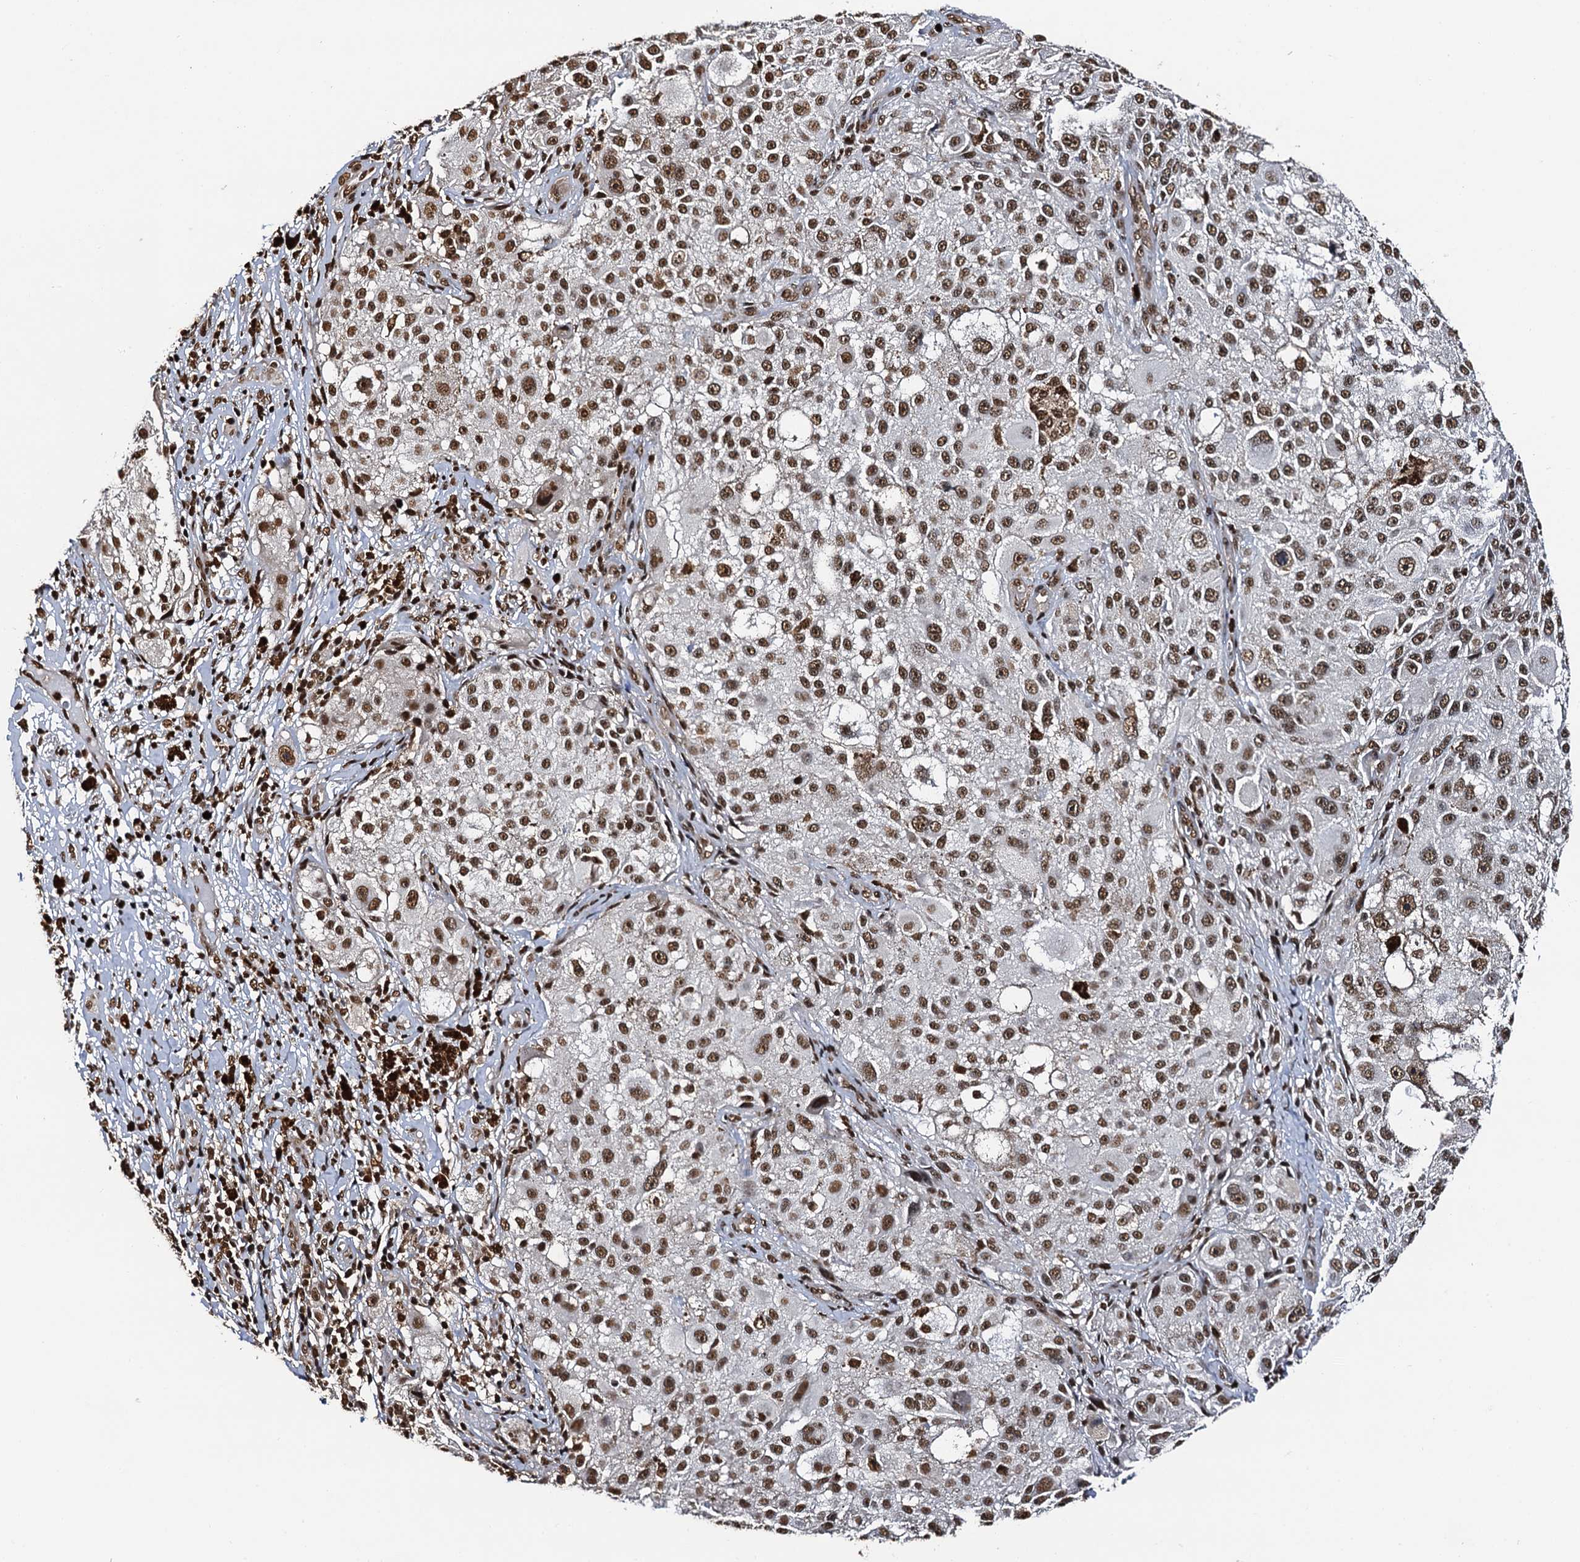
{"staining": {"intensity": "moderate", "quantity": ">75%", "location": "nuclear"}, "tissue": "melanoma", "cell_type": "Tumor cells", "image_type": "cancer", "snomed": [{"axis": "morphology", "description": "Necrosis, NOS"}, {"axis": "morphology", "description": "Malignant melanoma, NOS"}, {"axis": "topography", "description": "Skin"}], "caption": "An image of malignant melanoma stained for a protein demonstrates moderate nuclear brown staining in tumor cells.", "gene": "SNRPD2", "patient": {"sex": "female", "age": 87}}